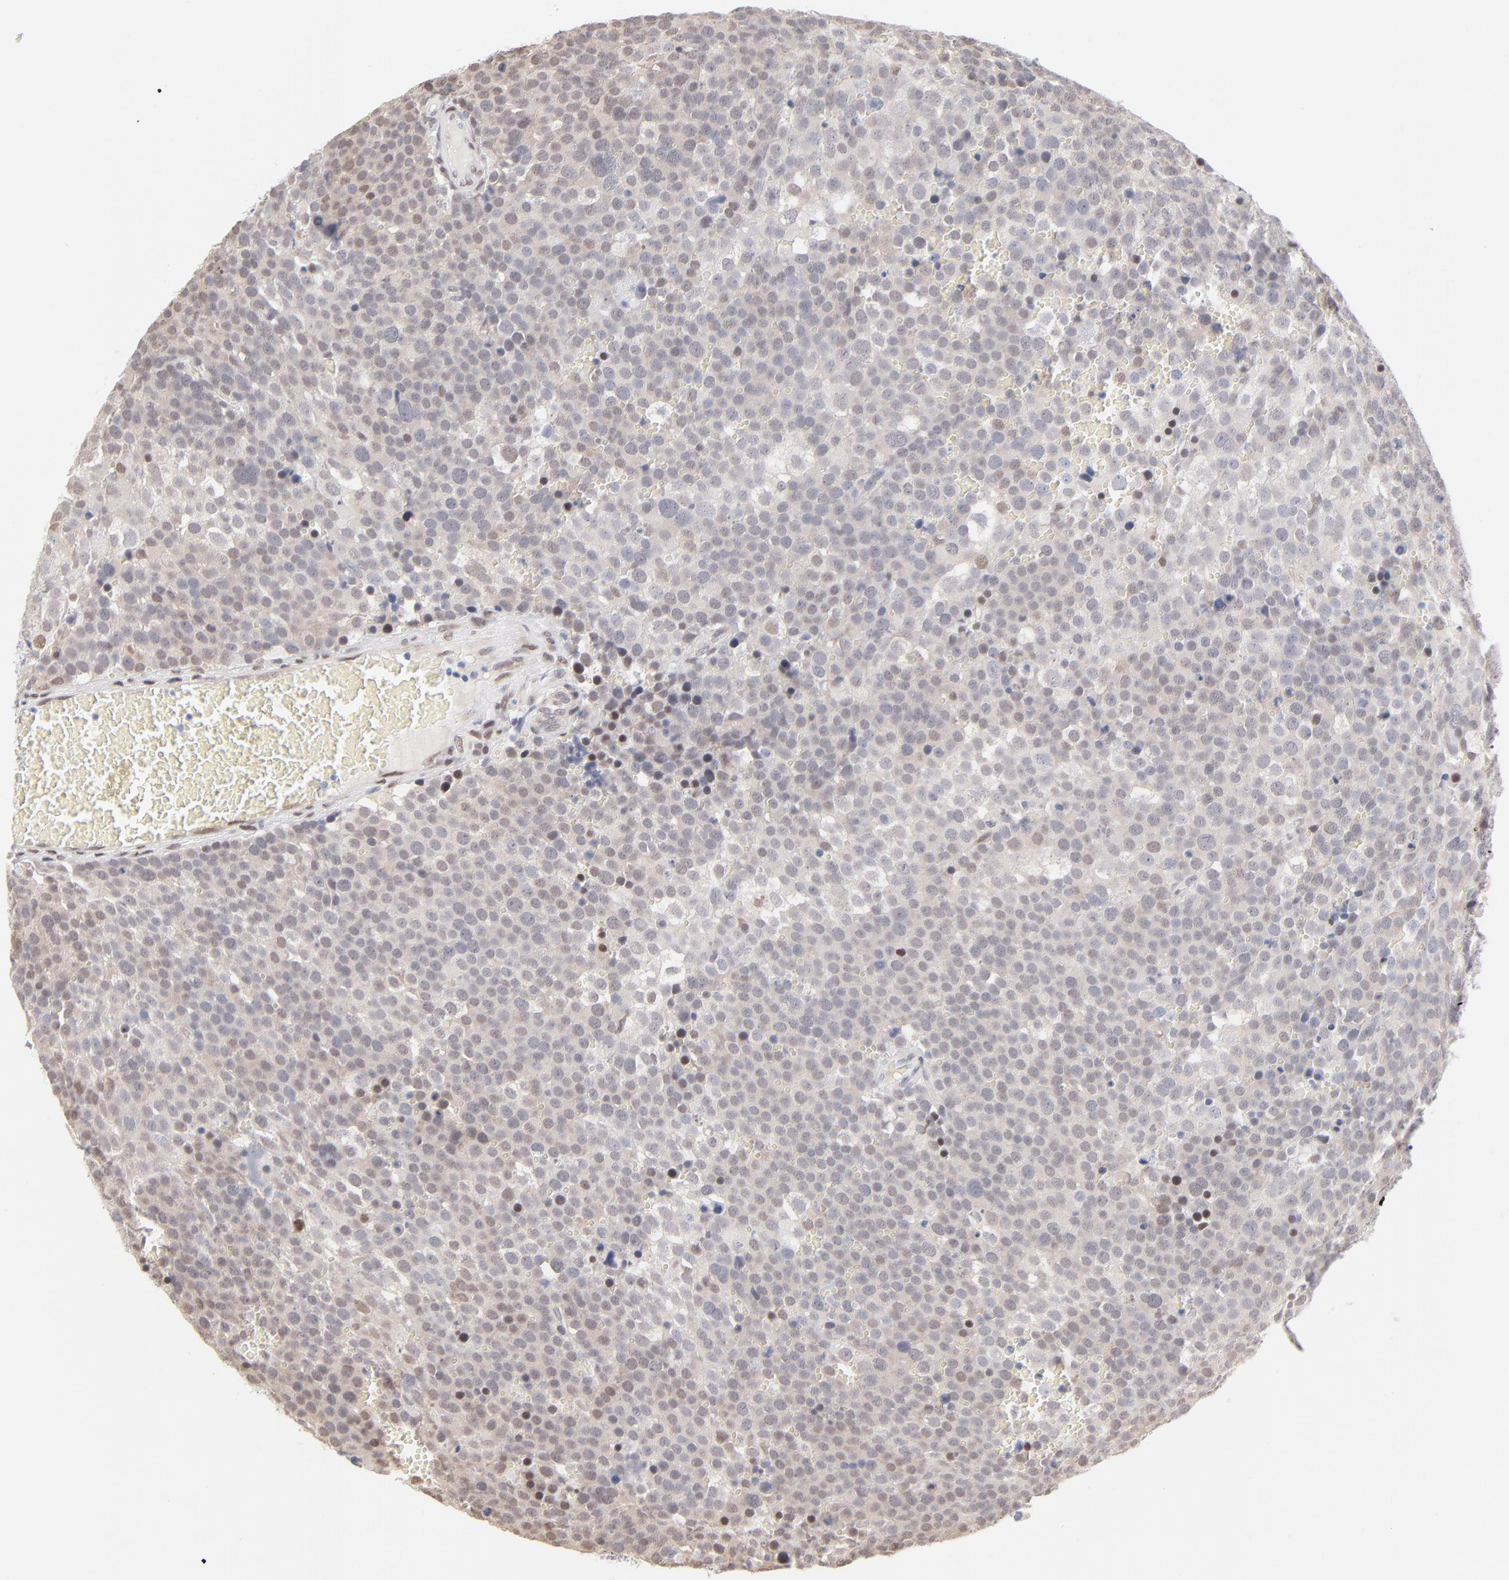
{"staining": {"intensity": "weak", "quantity": "25%-75%", "location": "cytoplasmic/membranous,nuclear"}, "tissue": "testis cancer", "cell_type": "Tumor cells", "image_type": "cancer", "snomed": [{"axis": "morphology", "description": "Seminoma, NOS"}, {"axis": "topography", "description": "Testis"}], "caption": "Immunohistochemistry histopathology image of testis cancer (seminoma) stained for a protein (brown), which shows low levels of weak cytoplasmic/membranous and nuclear staining in approximately 25%-75% of tumor cells.", "gene": "RBM3", "patient": {"sex": "male", "age": 71}}